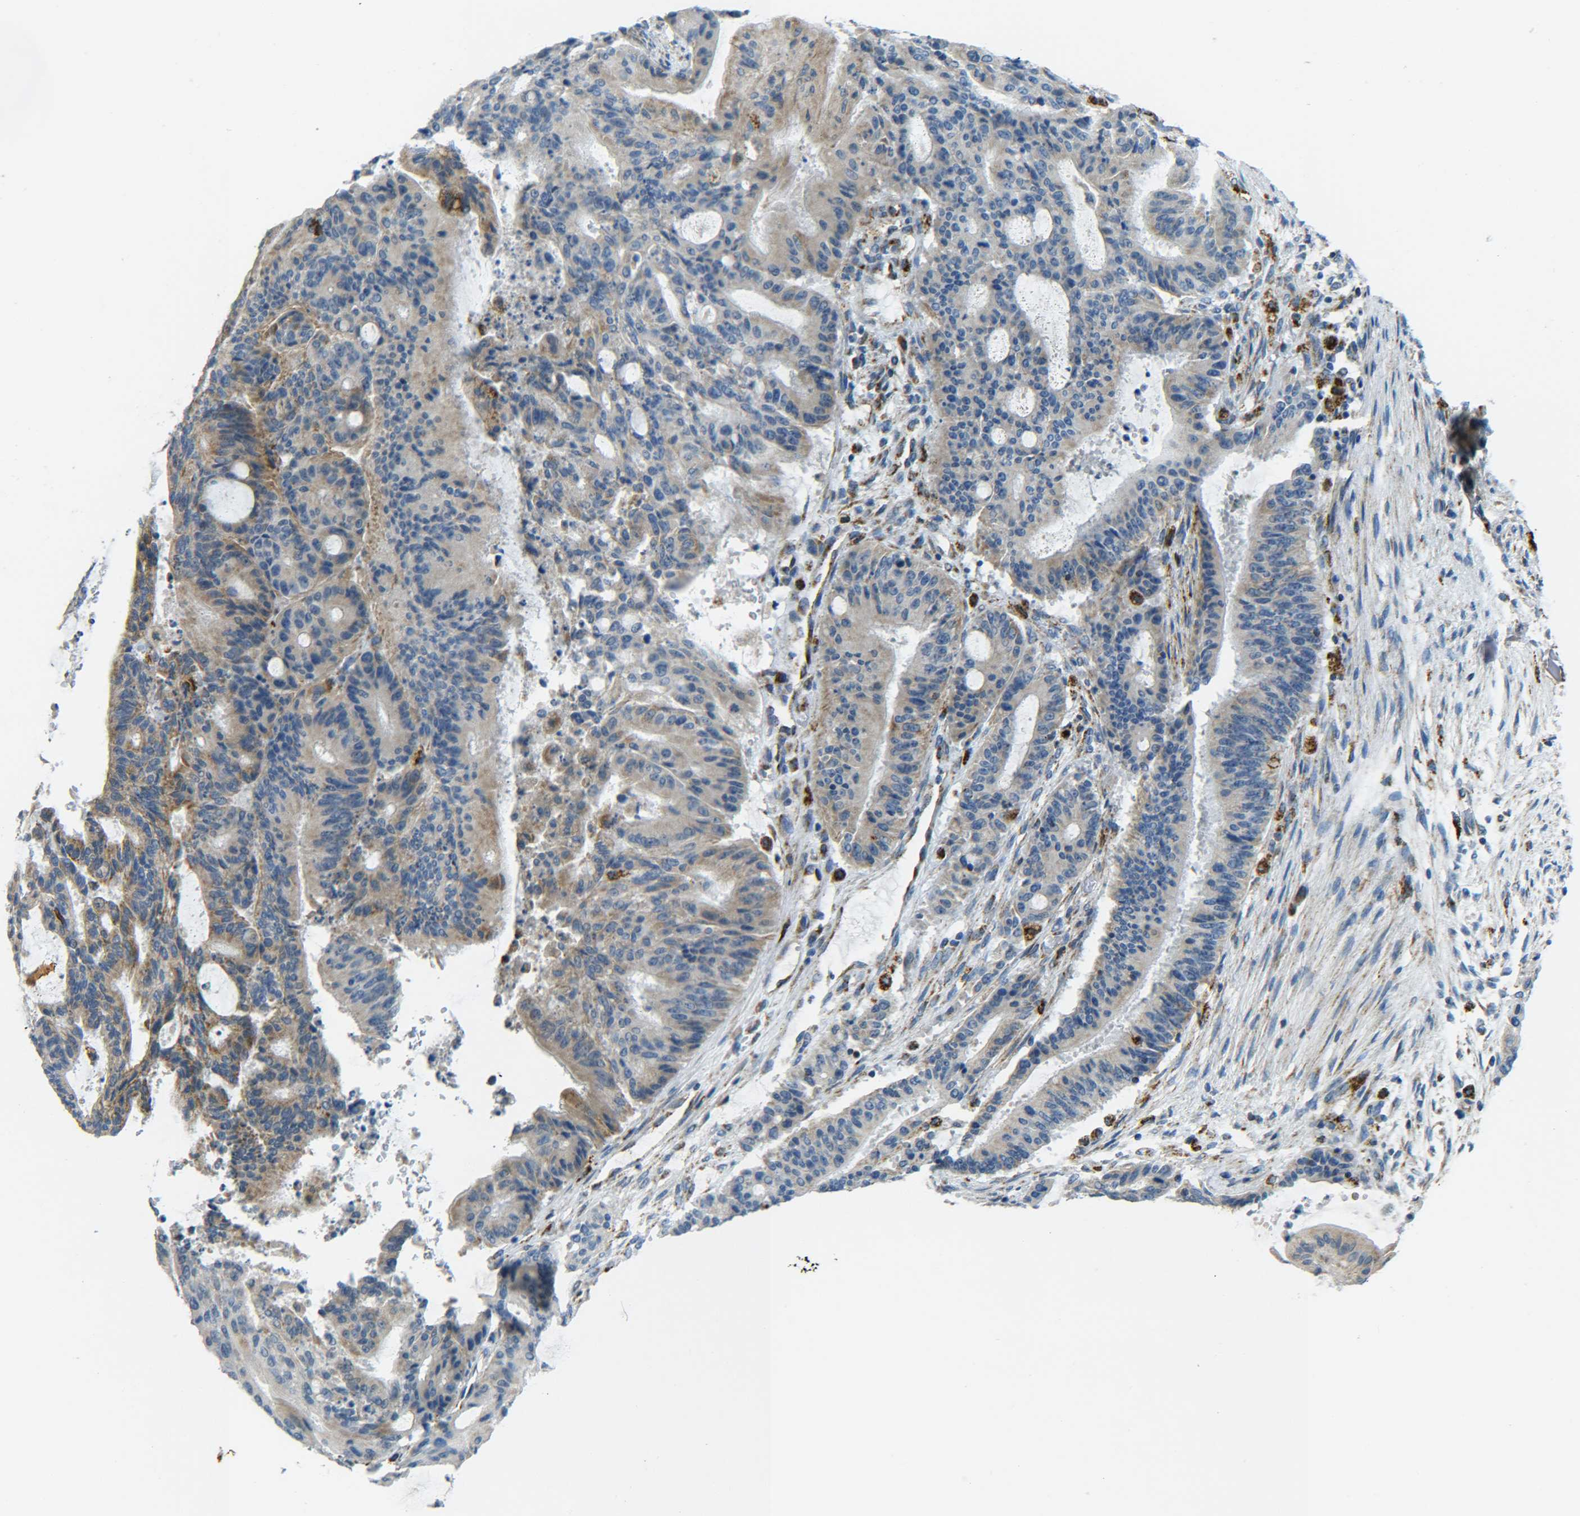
{"staining": {"intensity": "moderate", "quantity": ">75%", "location": "cytoplasmic/membranous"}, "tissue": "liver cancer", "cell_type": "Tumor cells", "image_type": "cancer", "snomed": [{"axis": "morphology", "description": "Cholangiocarcinoma"}, {"axis": "topography", "description": "Liver"}], "caption": "This is a photomicrograph of immunohistochemistry staining of cholangiocarcinoma (liver), which shows moderate expression in the cytoplasmic/membranous of tumor cells.", "gene": "CYB5R1", "patient": {"sex": "female", "age": 73}}